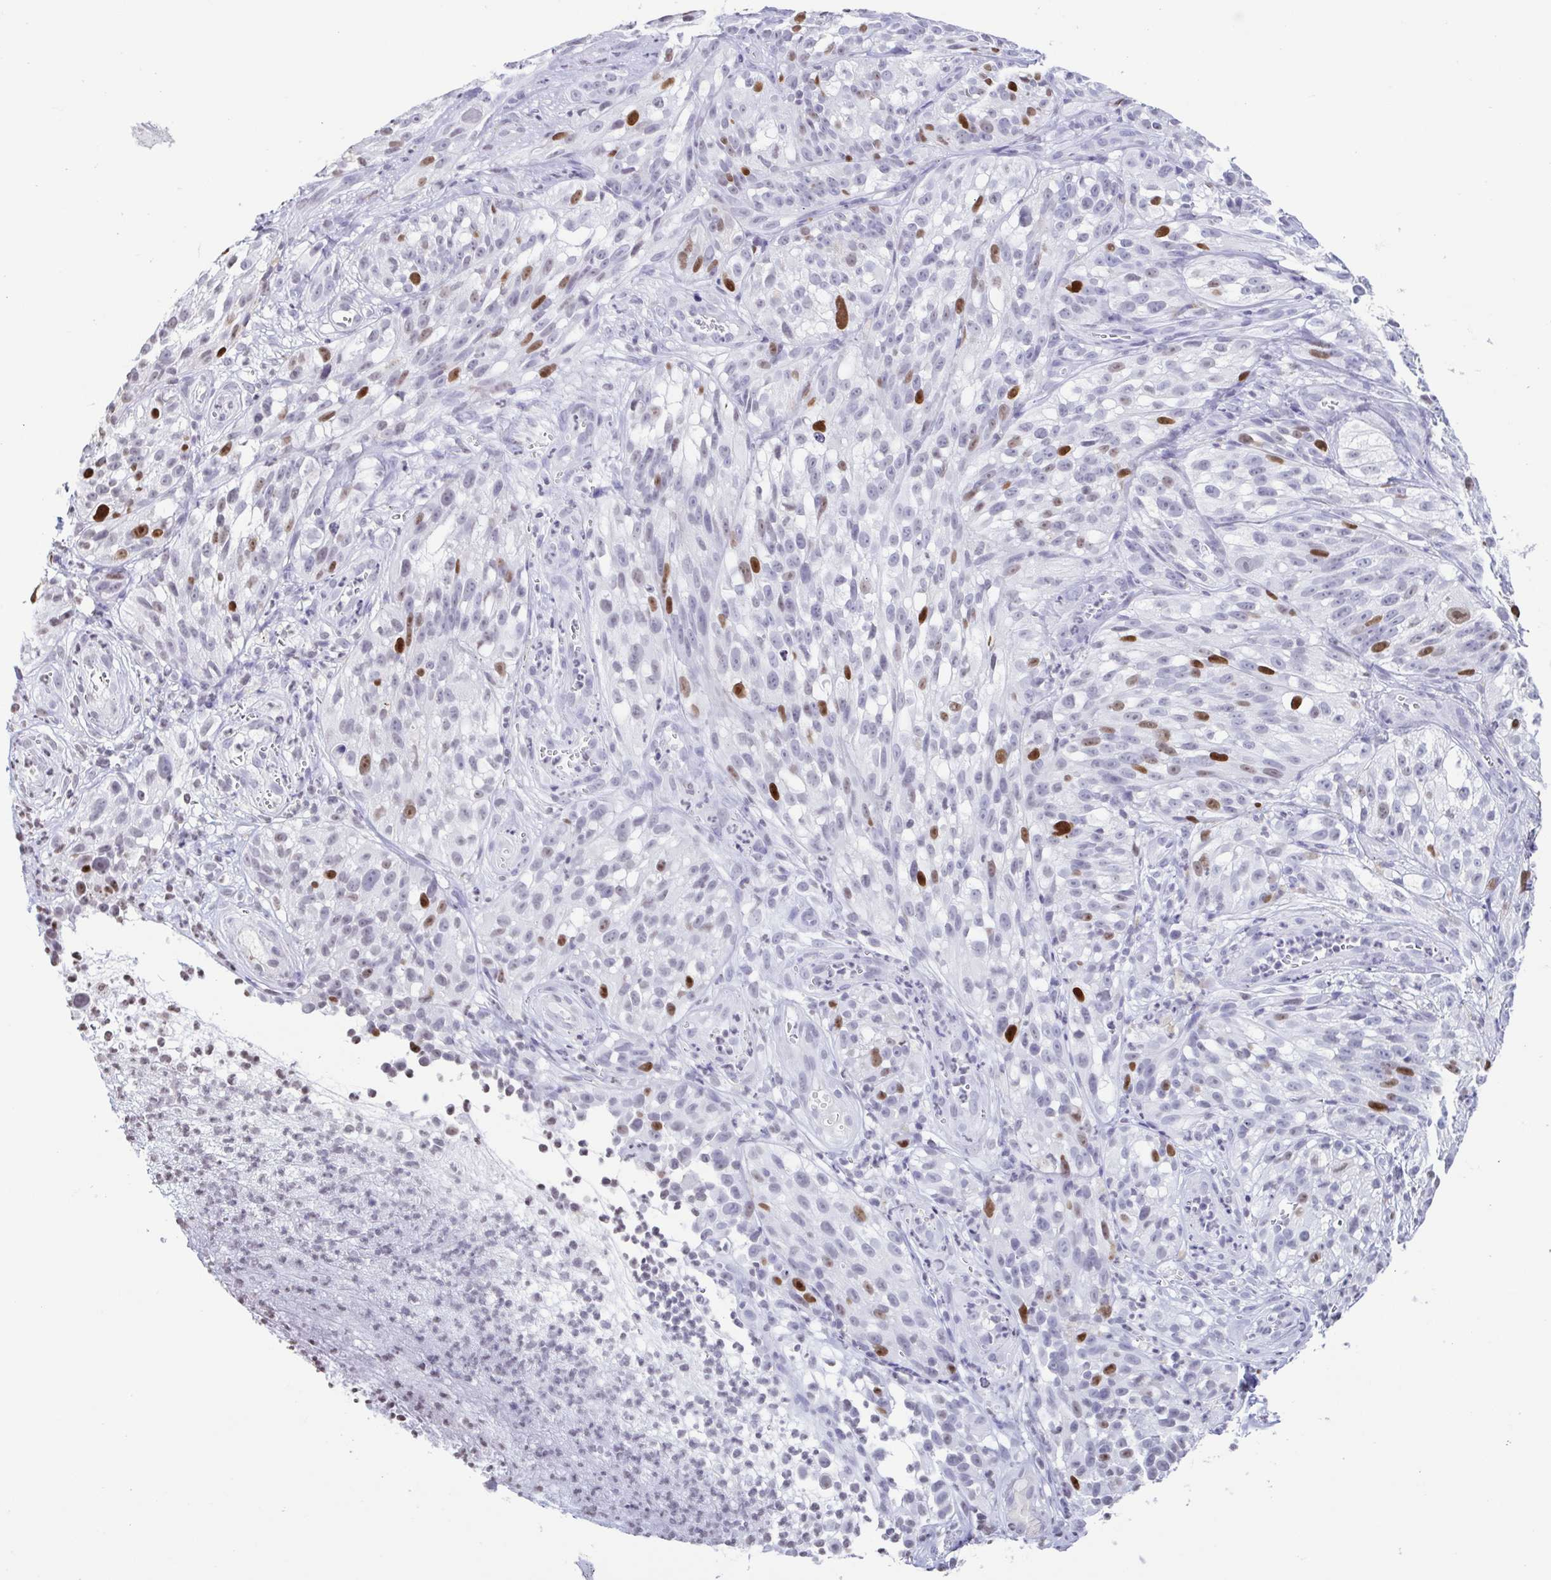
{"staining": {"intensity": "strong", "quantity": "<25%", "location": "nuclear"}, "tissue": "melanoma", "cell_type": "Tumor cells", "image_type": "cancer", "snomed": [{"axis": "morphology", "description": "Malignant melanoma, NOS"}, {"axis": "topography", "description": "Skin"}], "caption": "There is medium levels of strong nuclear expression in tumor cells of malignant melanoma, as demonstrated by immunohistochemical staining (brown color).", "gene": "VCY1B", "patient": {"sex": "female", "age": 85}}